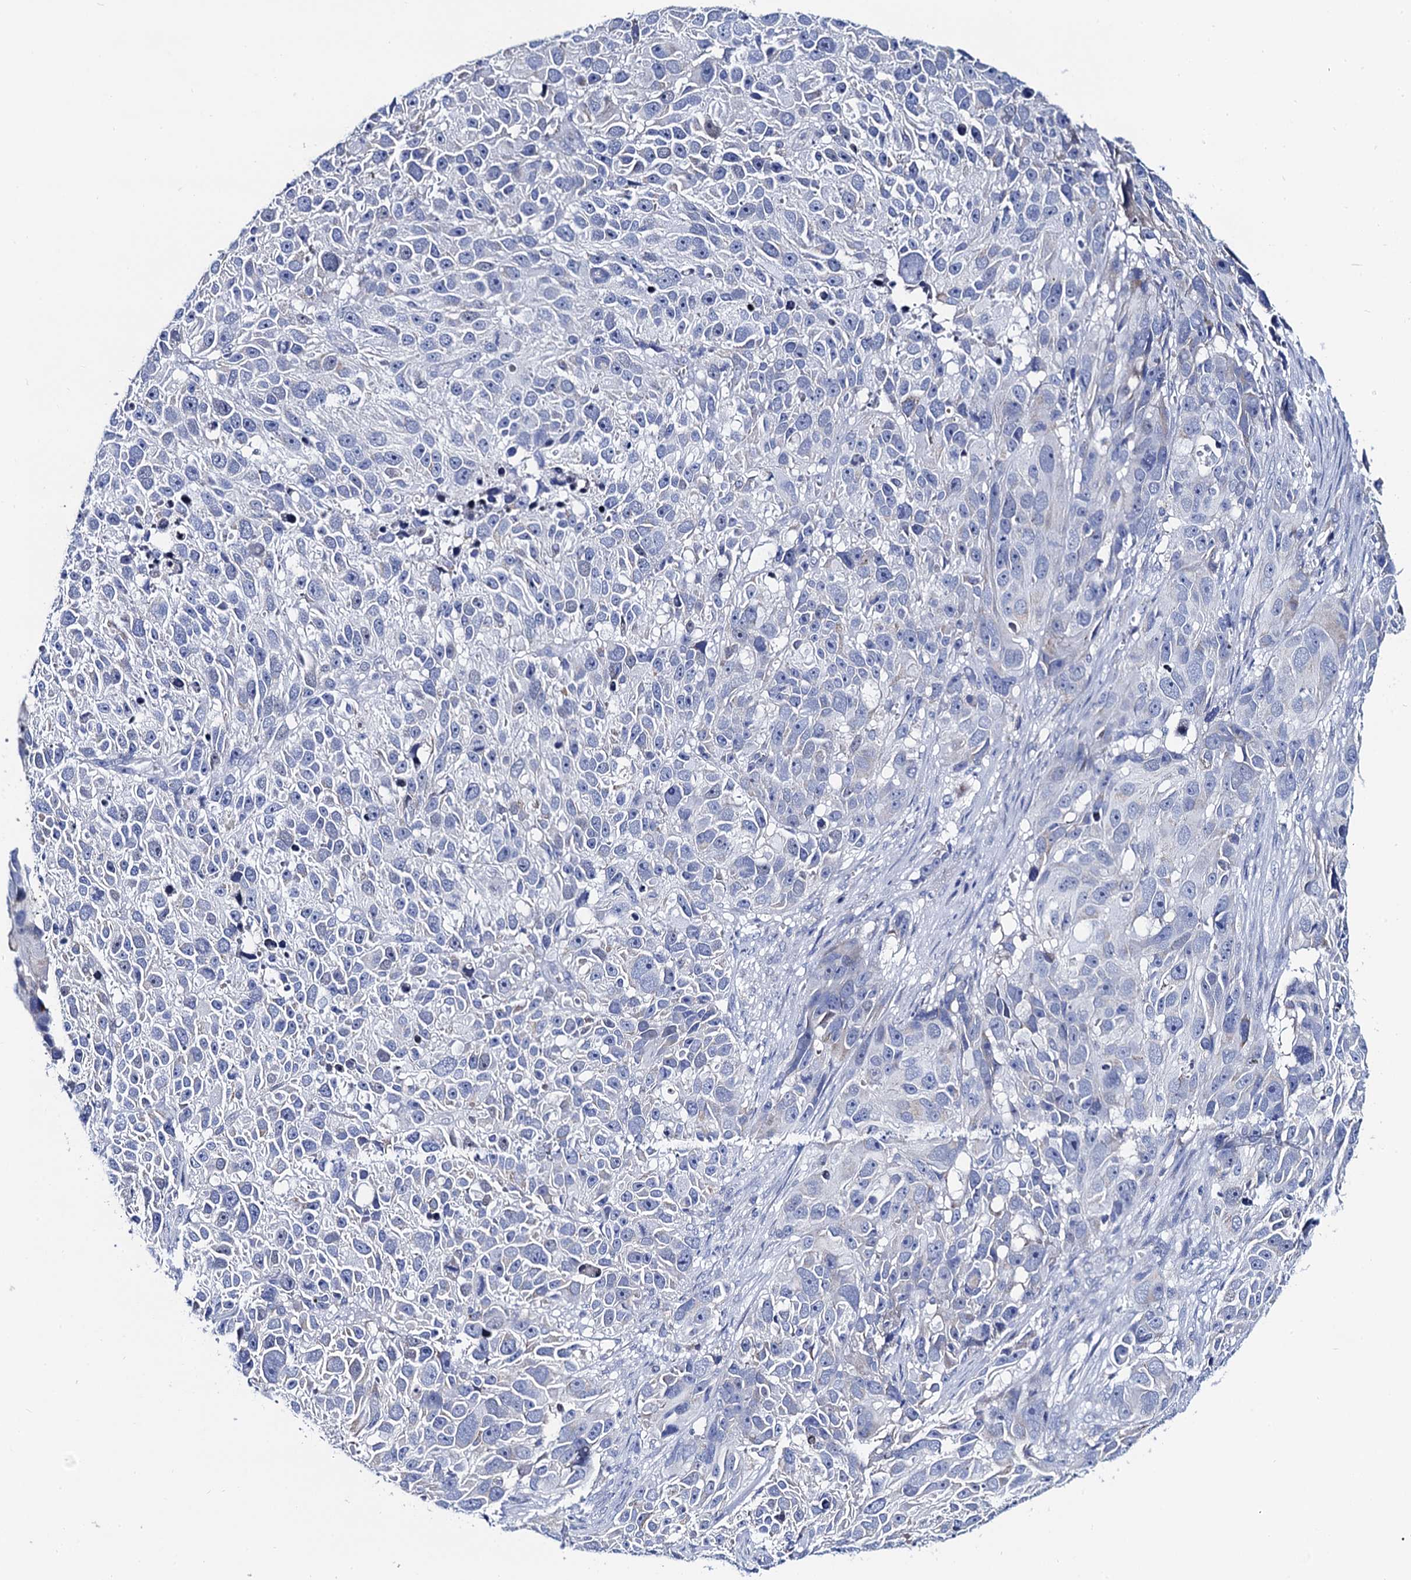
{"staining": {"intensity": "negative", "quantity": "none", "location": "none"}, "tissue": "melanoma", "cell_type": "Tumor cells", "image_type": "cancer", "snomed": [{"axis": "morphology", "description": "Malignant melanoma, NOS"}, {"axis": "topography", "description": "Skin"}], "caption": "An image of human melanoma is negative for staining in tumor cells.", "gene": "ACADSB", "patient": {"sex": "male", "age": 84}}